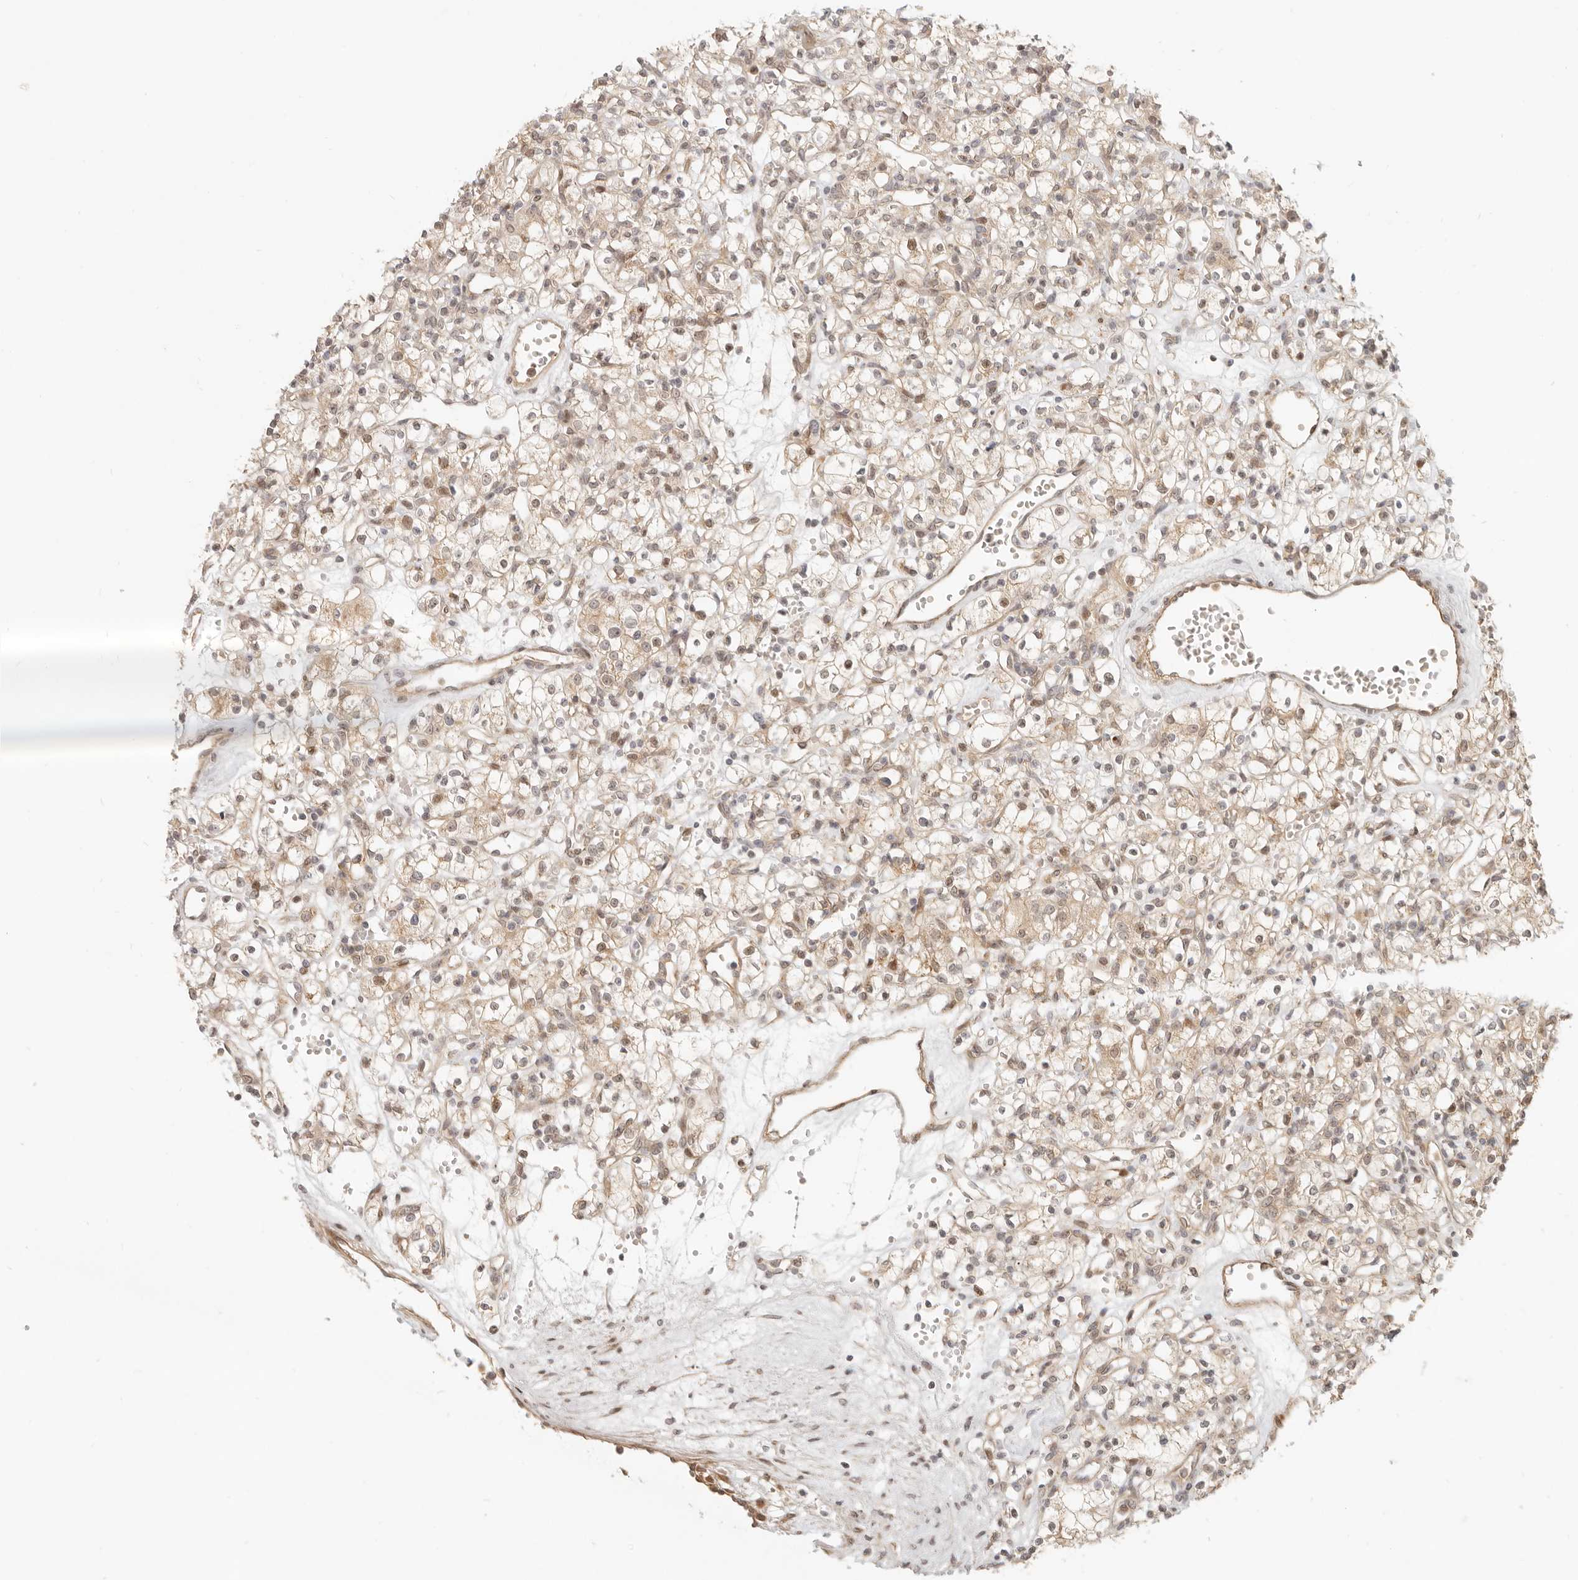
{"staining": {"intensity": "weak", "quantity": "25%-75%", "location": "cytoplasmic/membranous,nuclear"}, "tissue": "renal cancer", "cell_type": "Tumor cells", "image_type": "cancer", "snomed": [{"axis": "morphology", "description": "Adenocarcinoma, NOS"}, {"axis": "topography", "description": "Kidney"}], "caption": "Immunohistochemical staining of human renal cancer exhibits low levels of weak cytoplasmic/membranous and nuclear protein positivity in approximately 25%-75% of tumor cells. (IHC, brightfield microscopy, high magnification).", "gene": "TUFT1", "patient": {"sex": "female", "age": 59}}